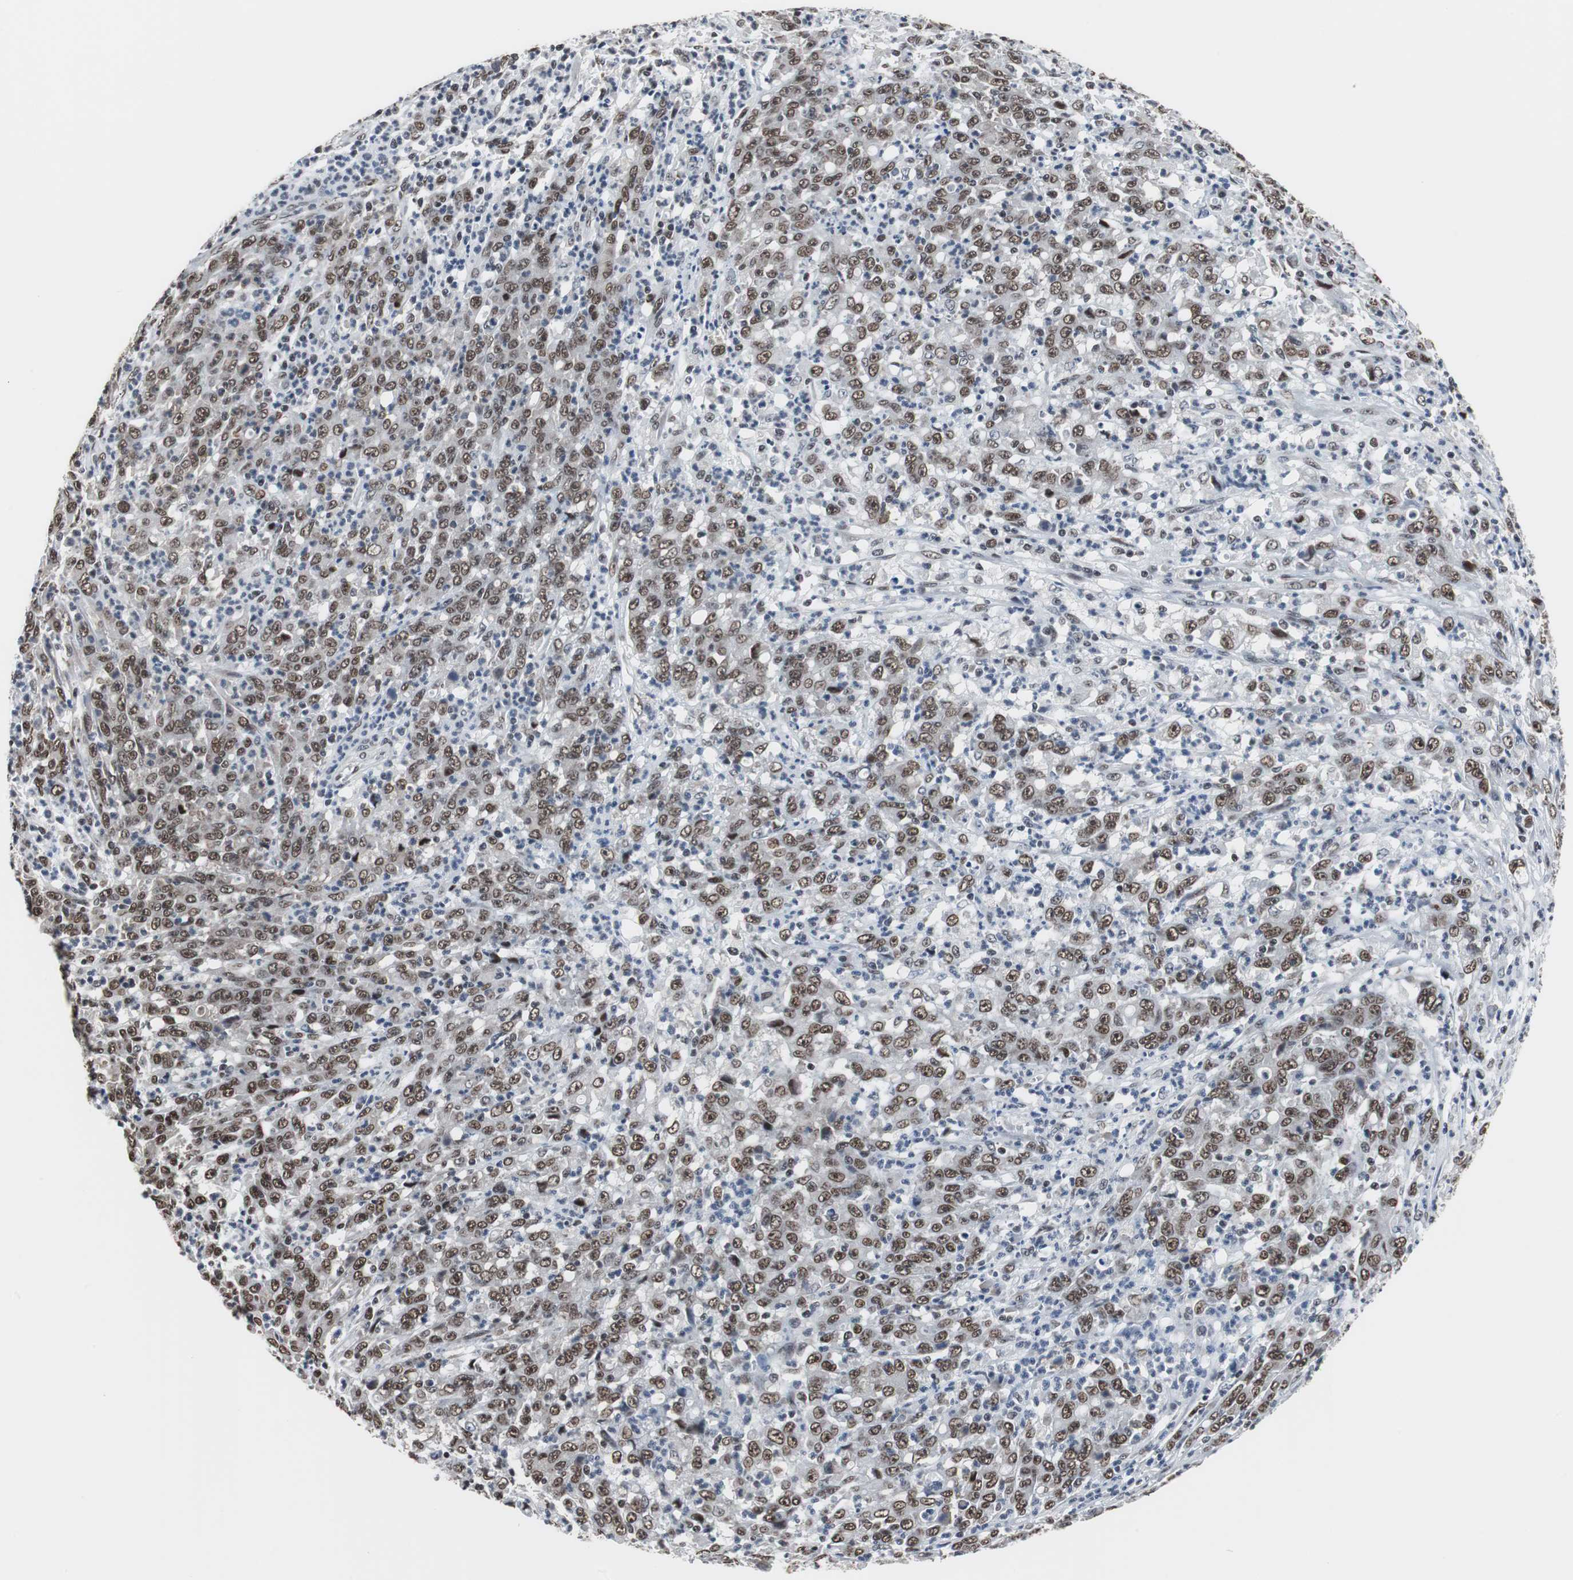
{"staining": {"intensity": "strong", "quantity": ">75%", "location": "nuclear"}, "tissue": "stomach cancer", "cell_type": "Tumor cells", "image_type": "cancer", "snomed": [{"axis": "morphology", "description": "Adenocarcinoma, NOS"}, {"axis": "topography", "description": "Stomach, lower"}], "caption": "Tumor cells display strong nuclear expression in approximately >75% of cells in stomach adenocarcinoma.", "gene": "TAF7", "patient": {"sex": "female", "age": 71}}